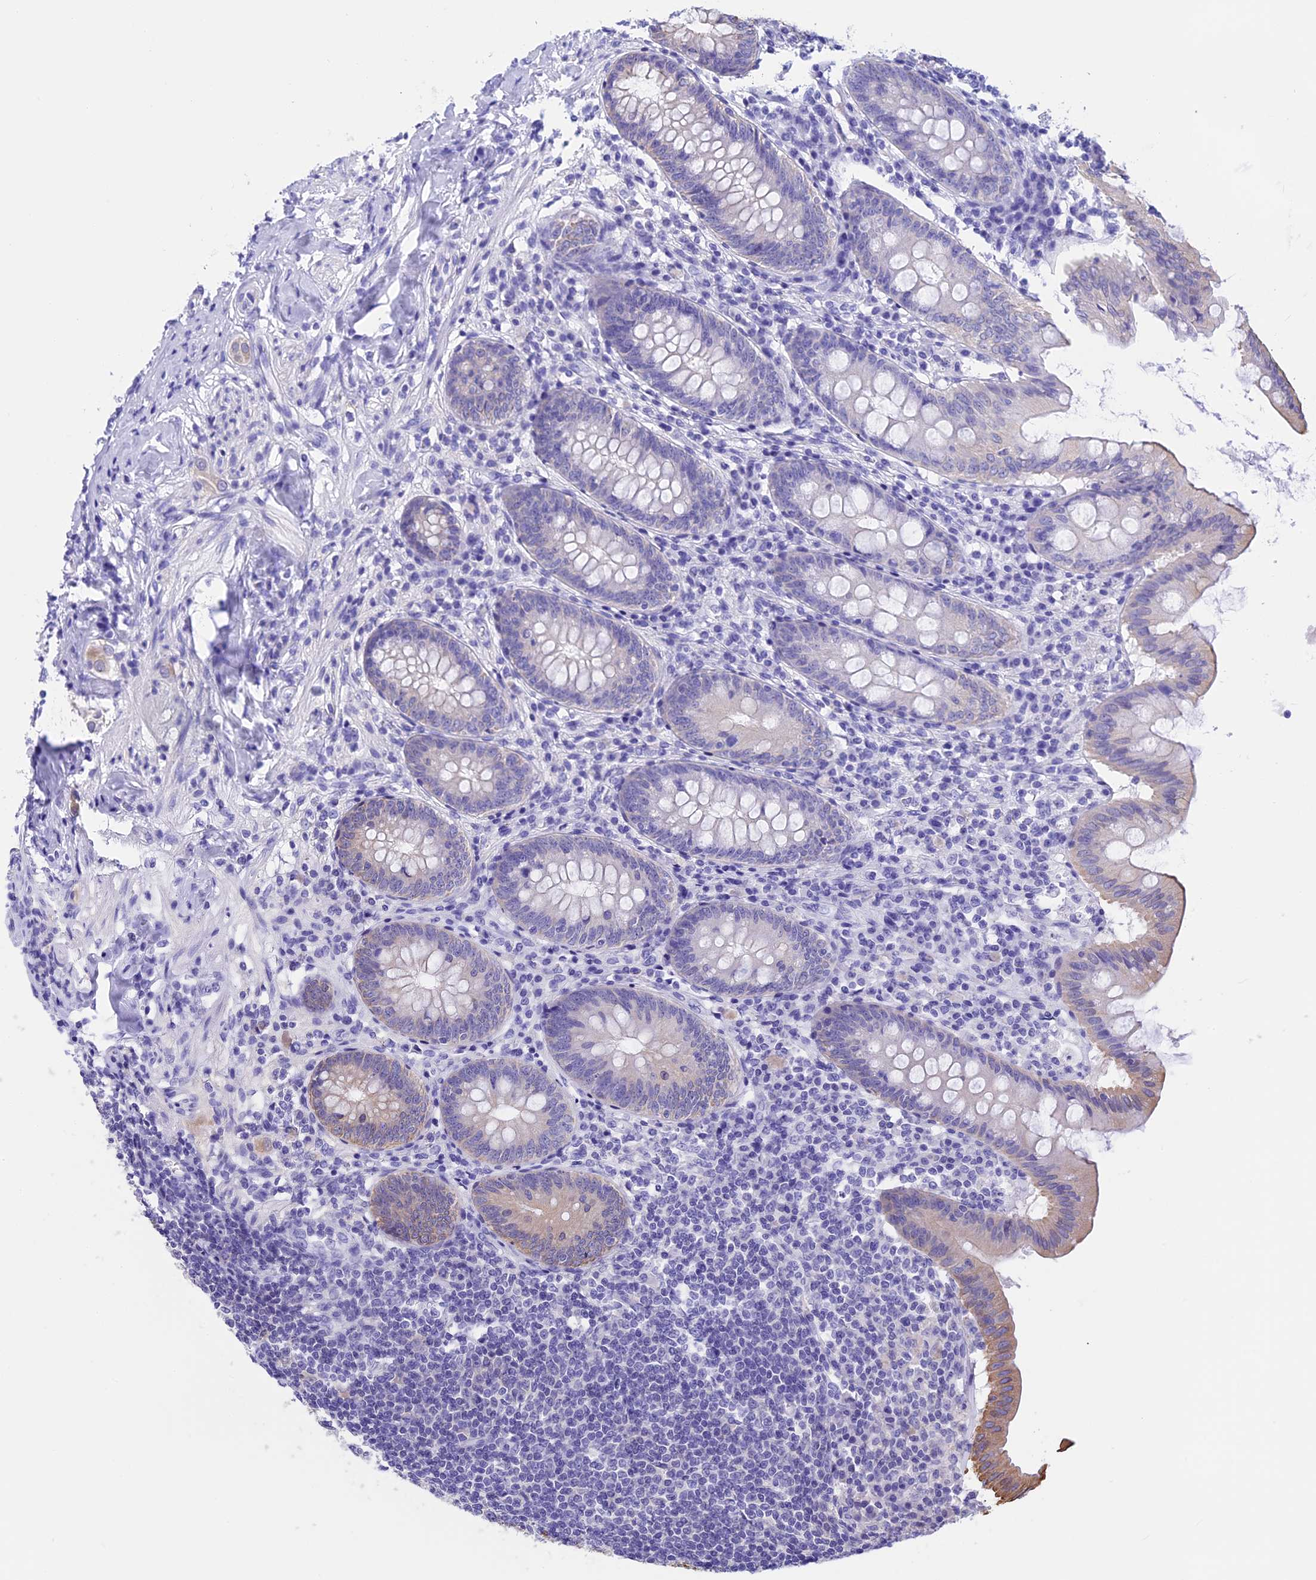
{"staining": {"intensity": "moderate", "quantity": "<25%", "location": "cytoplasmic/membranous"}, "tissue": "appendix", "cell_type": "Glandular cells", "image_type": "normal", "snomed": [{"axis": "morphology", "description": "Normal tissue, NOS"}, {"axis": "topography", "description": "Appendix"}], "caption": "Approximately <25% of glandular cells in benign human appendix exhibit moderate cytoplasmic/membranous protein positivity as visualized by brown immunohistochemical staining.", "gene": "STUB1", "patient": {"sex": "female", "age": 54}}